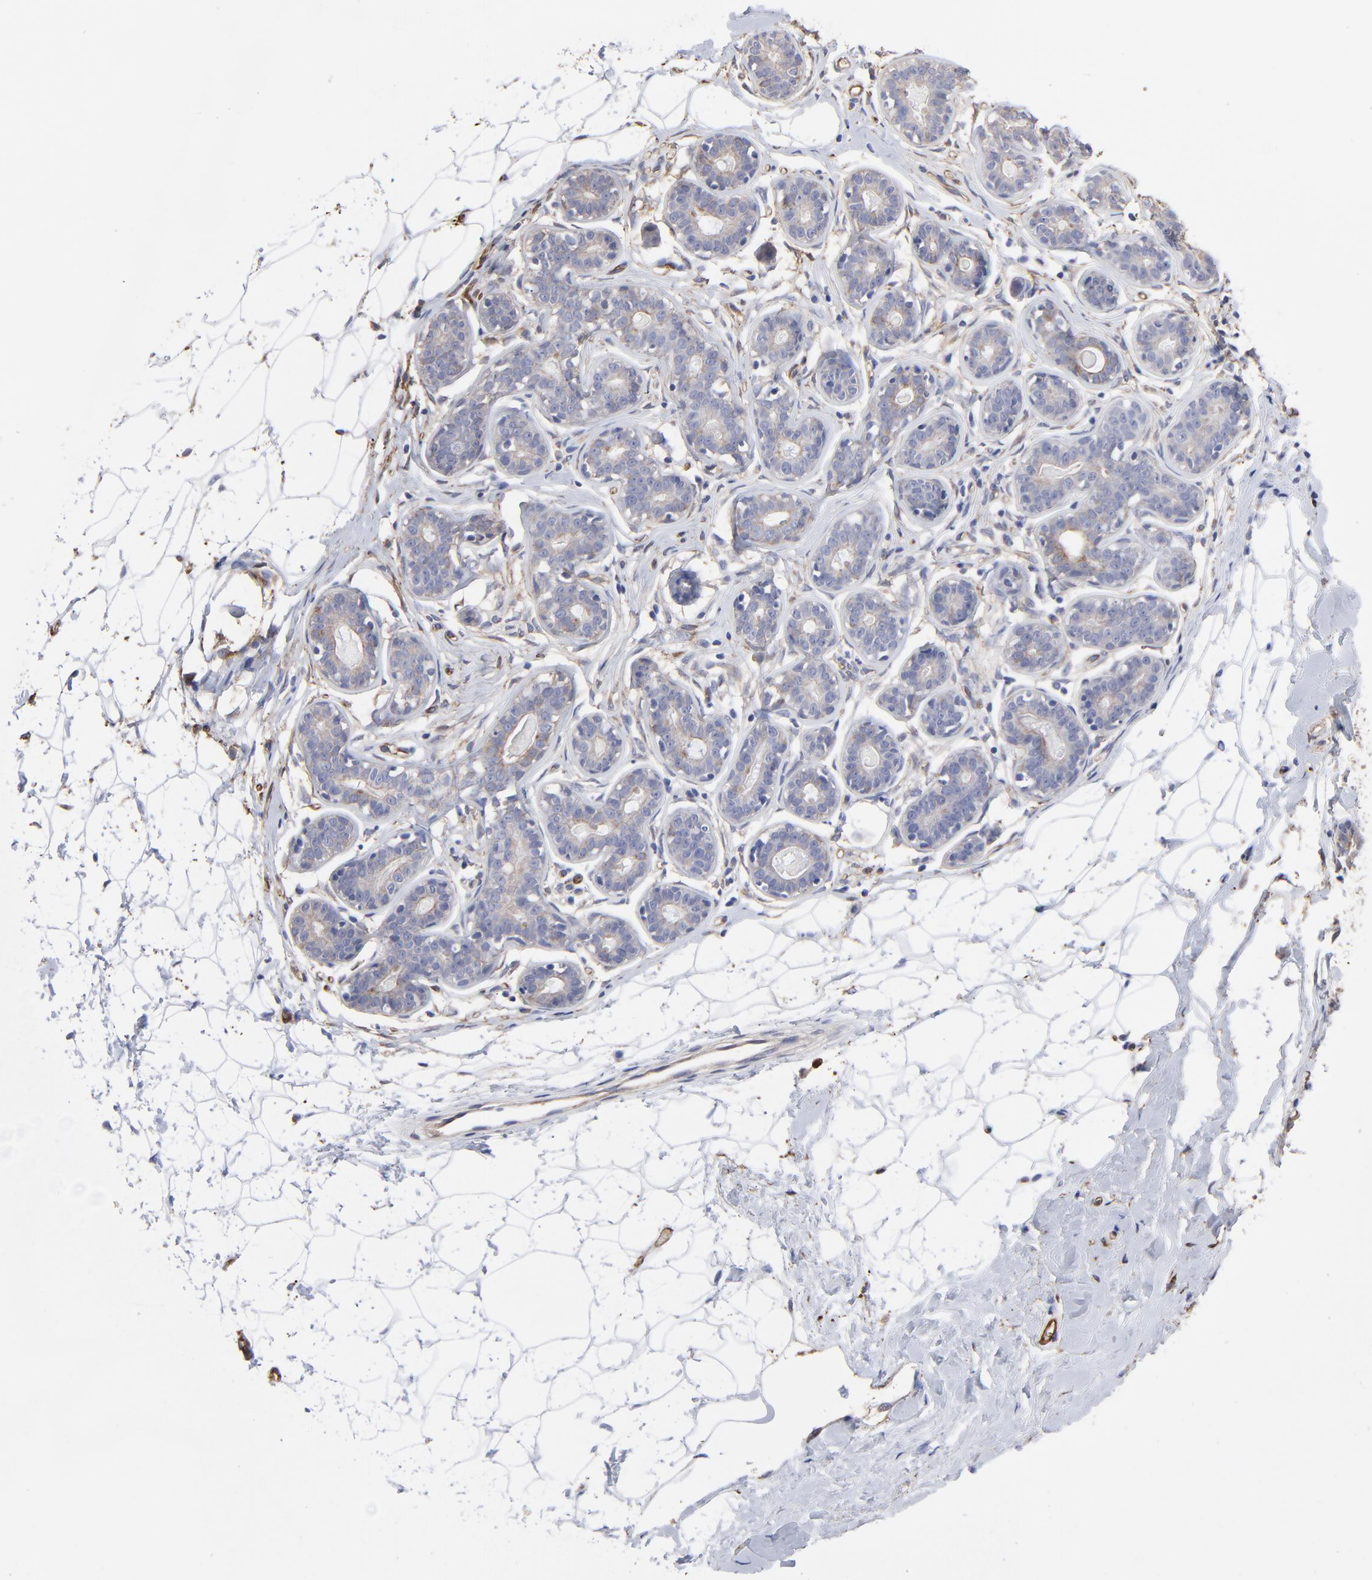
{"staining": {"intensity": "negative", "quantity": "none", "location": "none"}, "tissue": "breast", "cell_type": "Adipocytes", "image_type": "normal", "snomed": [{"axis": "morphology", "description": "Normal tissue, NOS"}, {"axis": "topography", "description": "Breast"}], "caption": "Human breast stained for a protein using immunohistochemistry (IHC) reveals no positivity in adipocytes.", "gene": "CILP", "patient": {"sex": "female", "age": 22}}